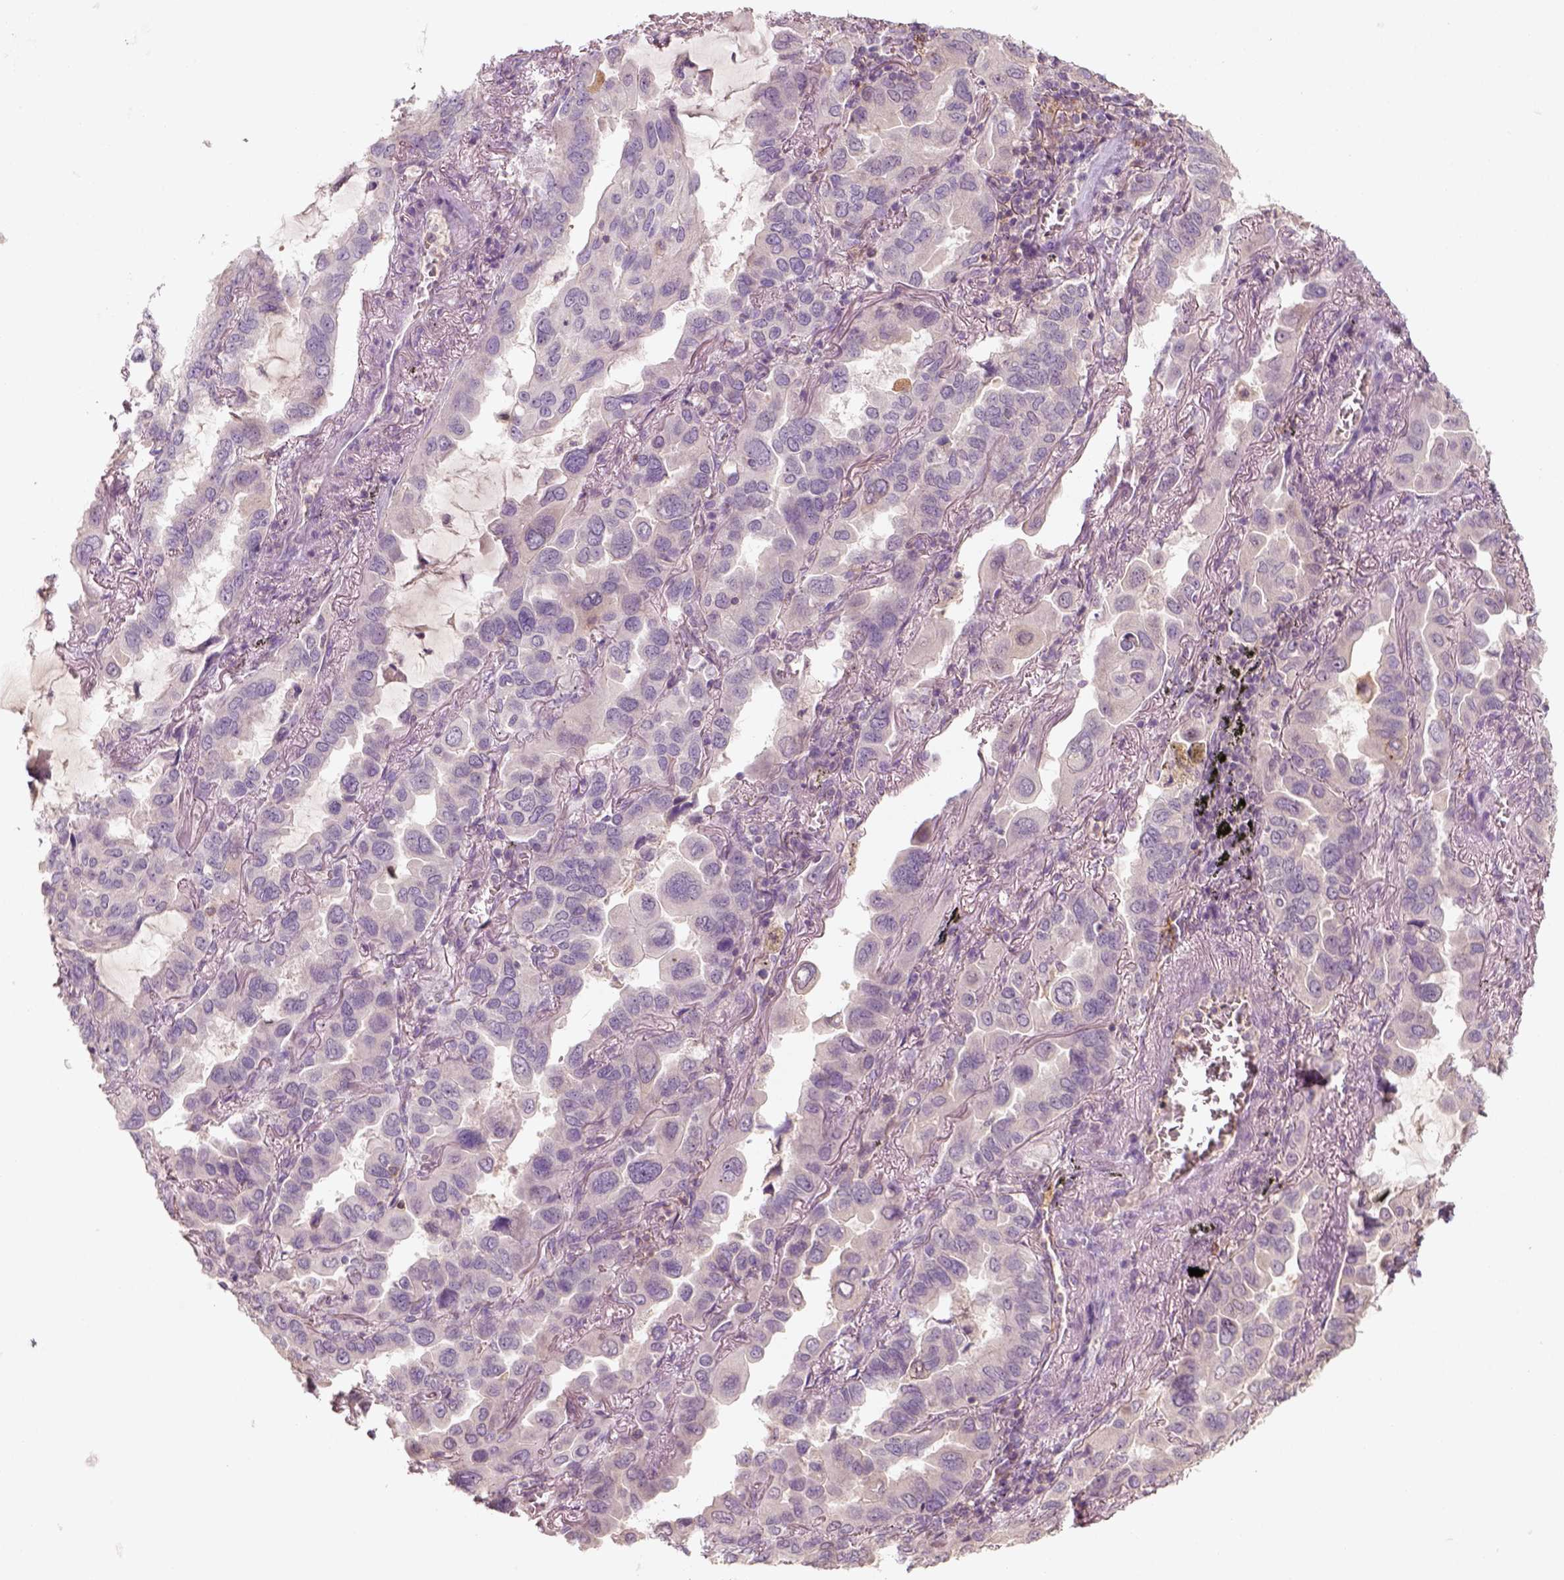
{"staining": {"intensity": "negative", "quantity": "none", "location": "none"}, "tissue": "lung cancer", "cell_type": "Tumor cells", "image_type": "cancer", "snomed": [{"axis": "morphology", "description": "Adenocarcinoma, NOS"}, {"axis": "topography", "description": "Lung"}], "caption": "Protein analysis of lung cancer shows no significant positivity in tumor cells.", "gene": "AQP9", "patient": {"sex": "male", "age": 64}}